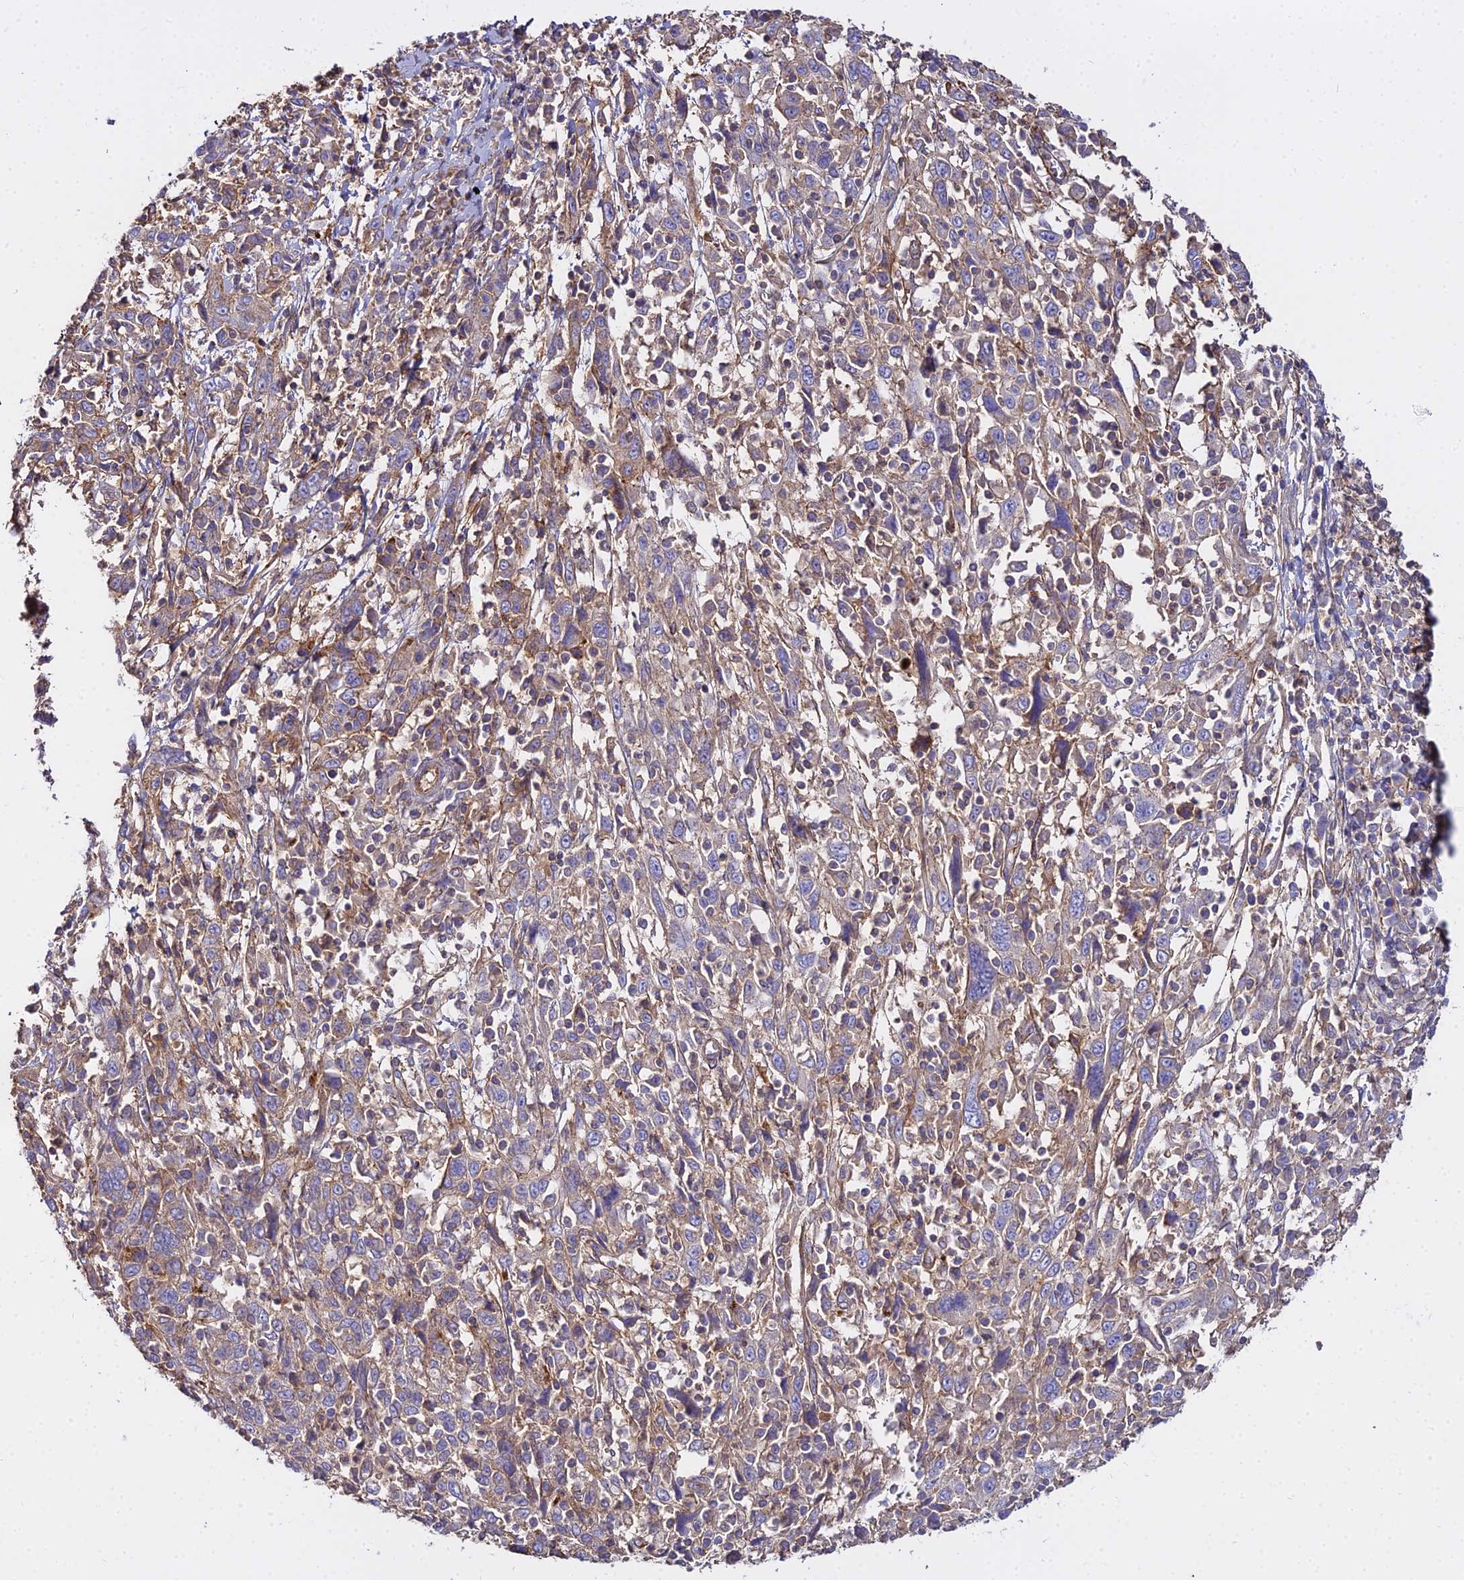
{"staining": {"intensity": "weak", "quantity": "<25%", "location": "cytoplasmic/membranous"}, "tissue": "cervical cancer", "cell_type": "Tumor cells", "image_type": "cancer", "snomed": [{"axis": "morphology", "description": "Squamous cell carcinoma, NOS"}, {"axis": "topography", "description": "Cervix"}], "caption": "High magnification brightfield microscopy of cervical cancer (squamous cell carcinoma) stained with DAB (3,3'-diaminobenzidine) (brown) and counterstained with hematoxylin (blue): tumor cells show no significant staining.", "gene": "GLYAT", "patient": {"sex": "female", "age": 46}}